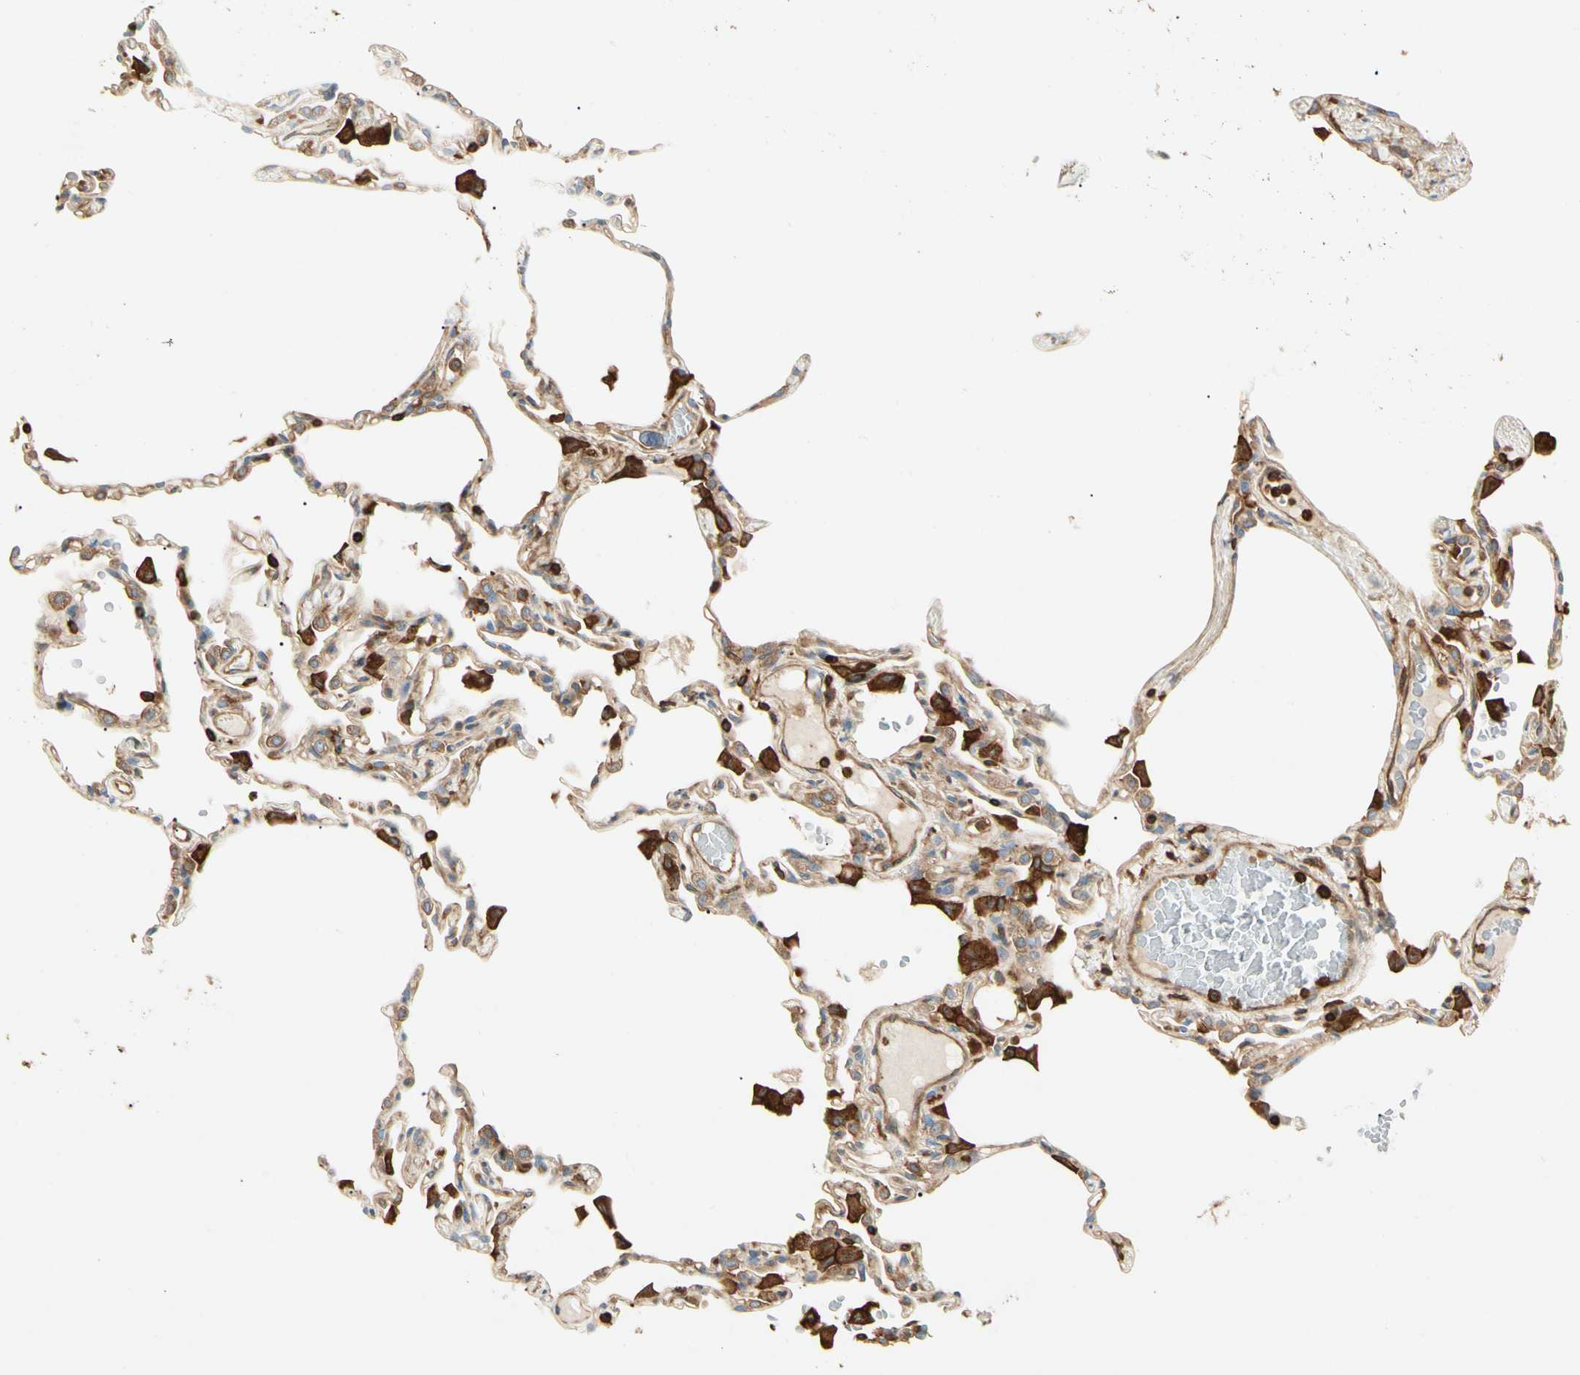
{"staining": {"intensity": "moderate", "quantity": ">75%", "location": "cytoplasmic/membranous"}, "tissue": "lung", "cell_type": "Alveolar cells", "image_type": "normal", "snomed": [{"axis": "morphology", "description": "Normal tissue, NOS"}, {"axis": "topography", "description": "Lung"}], "caption": "A brown stain shows moderate cytoplasmic/membranous positivity of a protein in alveolar cells of benign lung. (DAB IHC with brightfield microscopy, high magnification).", "gene": "ARPC2", "patient": {"sex": "female", "age": 49}}